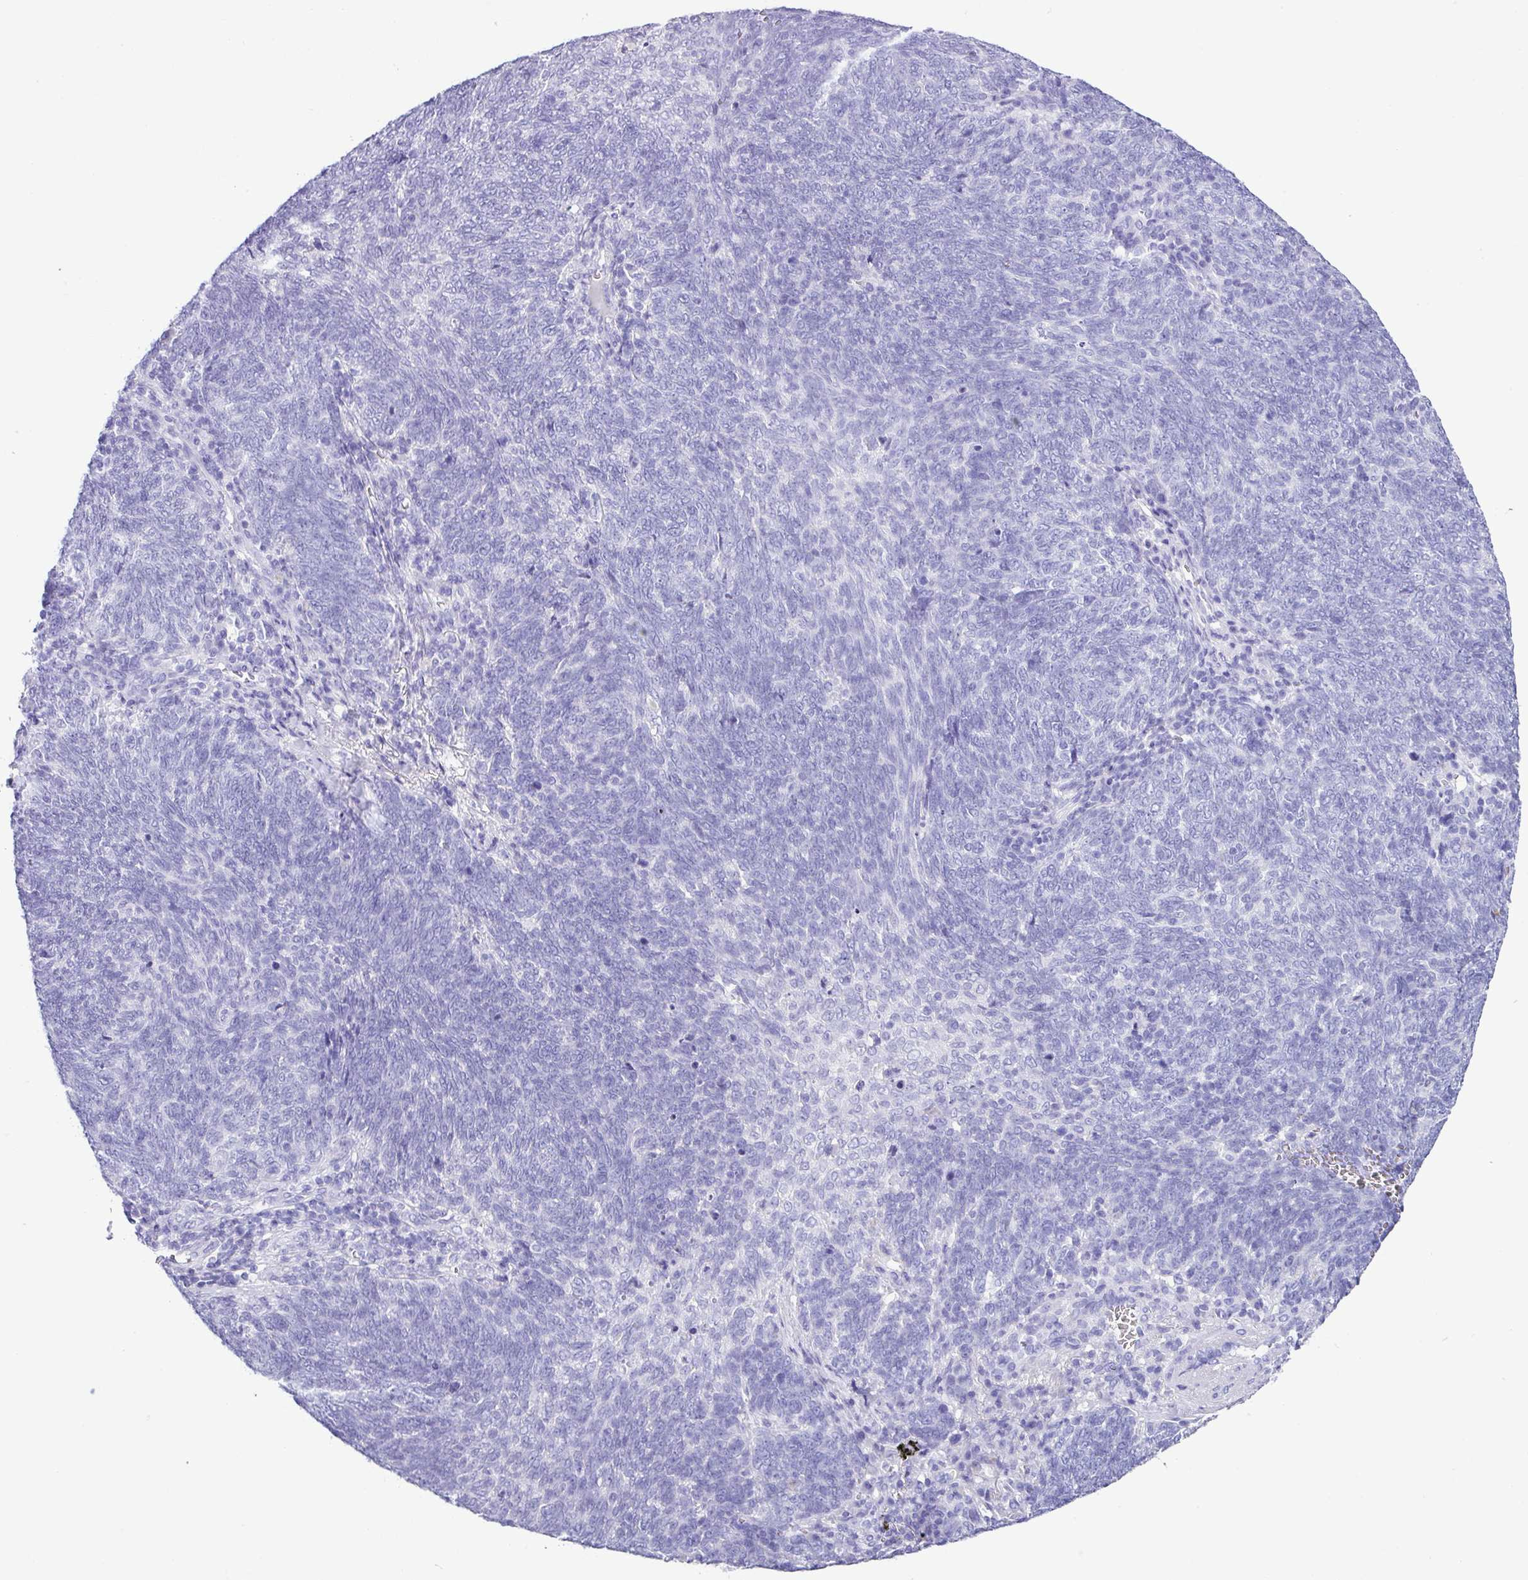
{"staining": {"intensity": "negative", "quantity": "none", "location": "none"}, "tissue": "lung cancer", "cell_type": "Tumor cells", "image_type": "cancer", "snomed": [{"axis": "morphology", "description": "Squamous cell carcinoma, NOS"}, {"axis": "topography", "description": "Lung"}], "caption": "This is an IHC histopathology image of human lung cancer. There is no positivity in tumor cells.", "gene": "ZG16", "patient": {"sex": "female", "age": 72}}